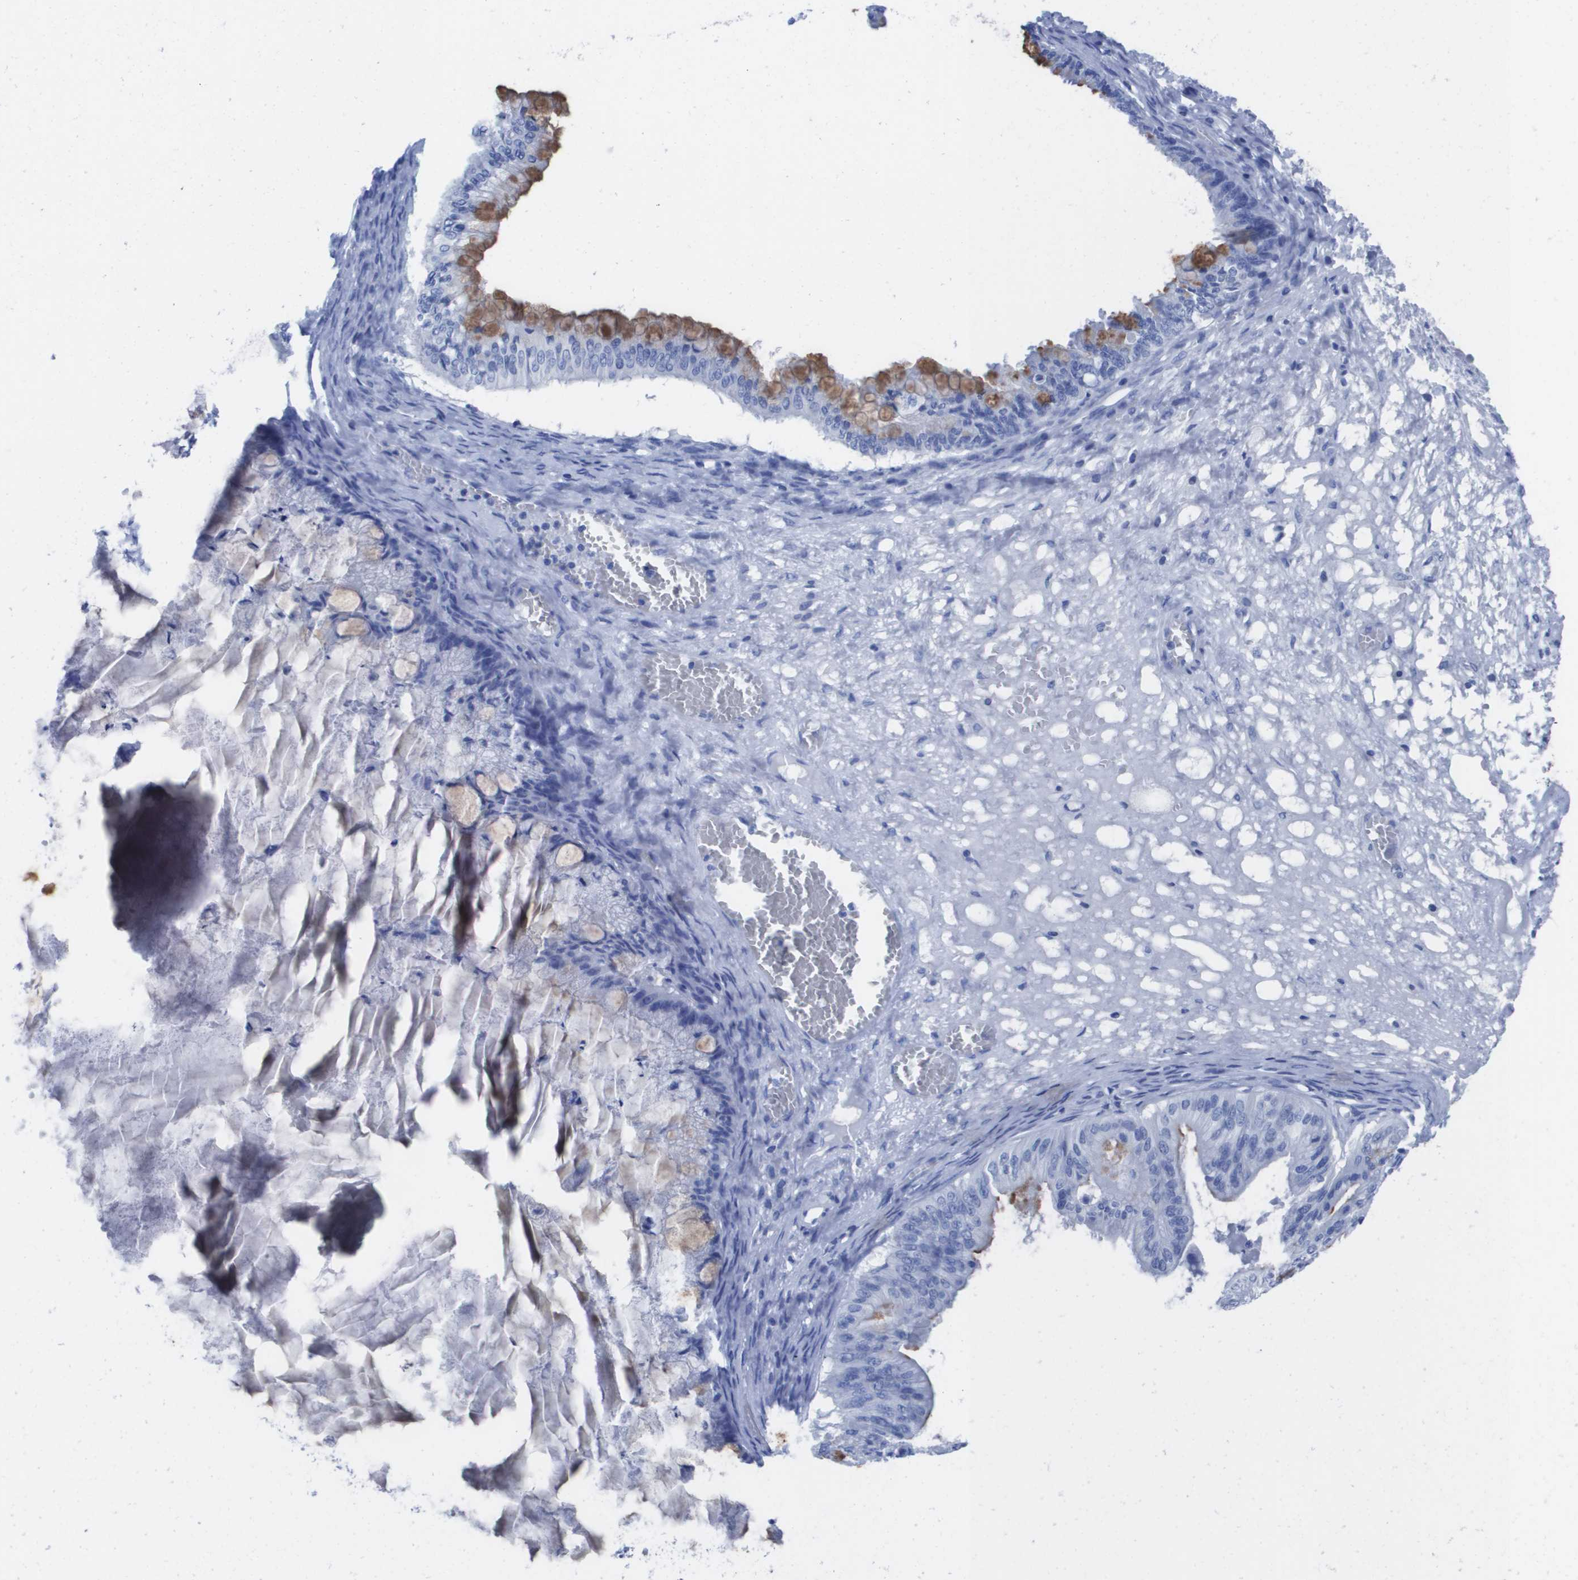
{"staining": {"intensity": "moderate", "quantity": ">75%", "location": "cytoplasmic/membranous"}, "tissue": "ovarian cancer", "cell_type": "Tumor cells", "image_type": "cancer", "snomed": [{"axis": "morphology", "description": "Cystadenocarcinoma, mucinous, NOS"}, {"axis": "topography", "description": "Ovary"}], "caption": "IHC histopathology image of mucinous cystadenocarcinoma (ovarian) stained for a protein (brown), which shows medium levels of moderate cytoplasmic/membranous positivity in about >75% of tumor cells.", "gene": "KCNA3", "patient": {"sex": "female", "age": 57}}